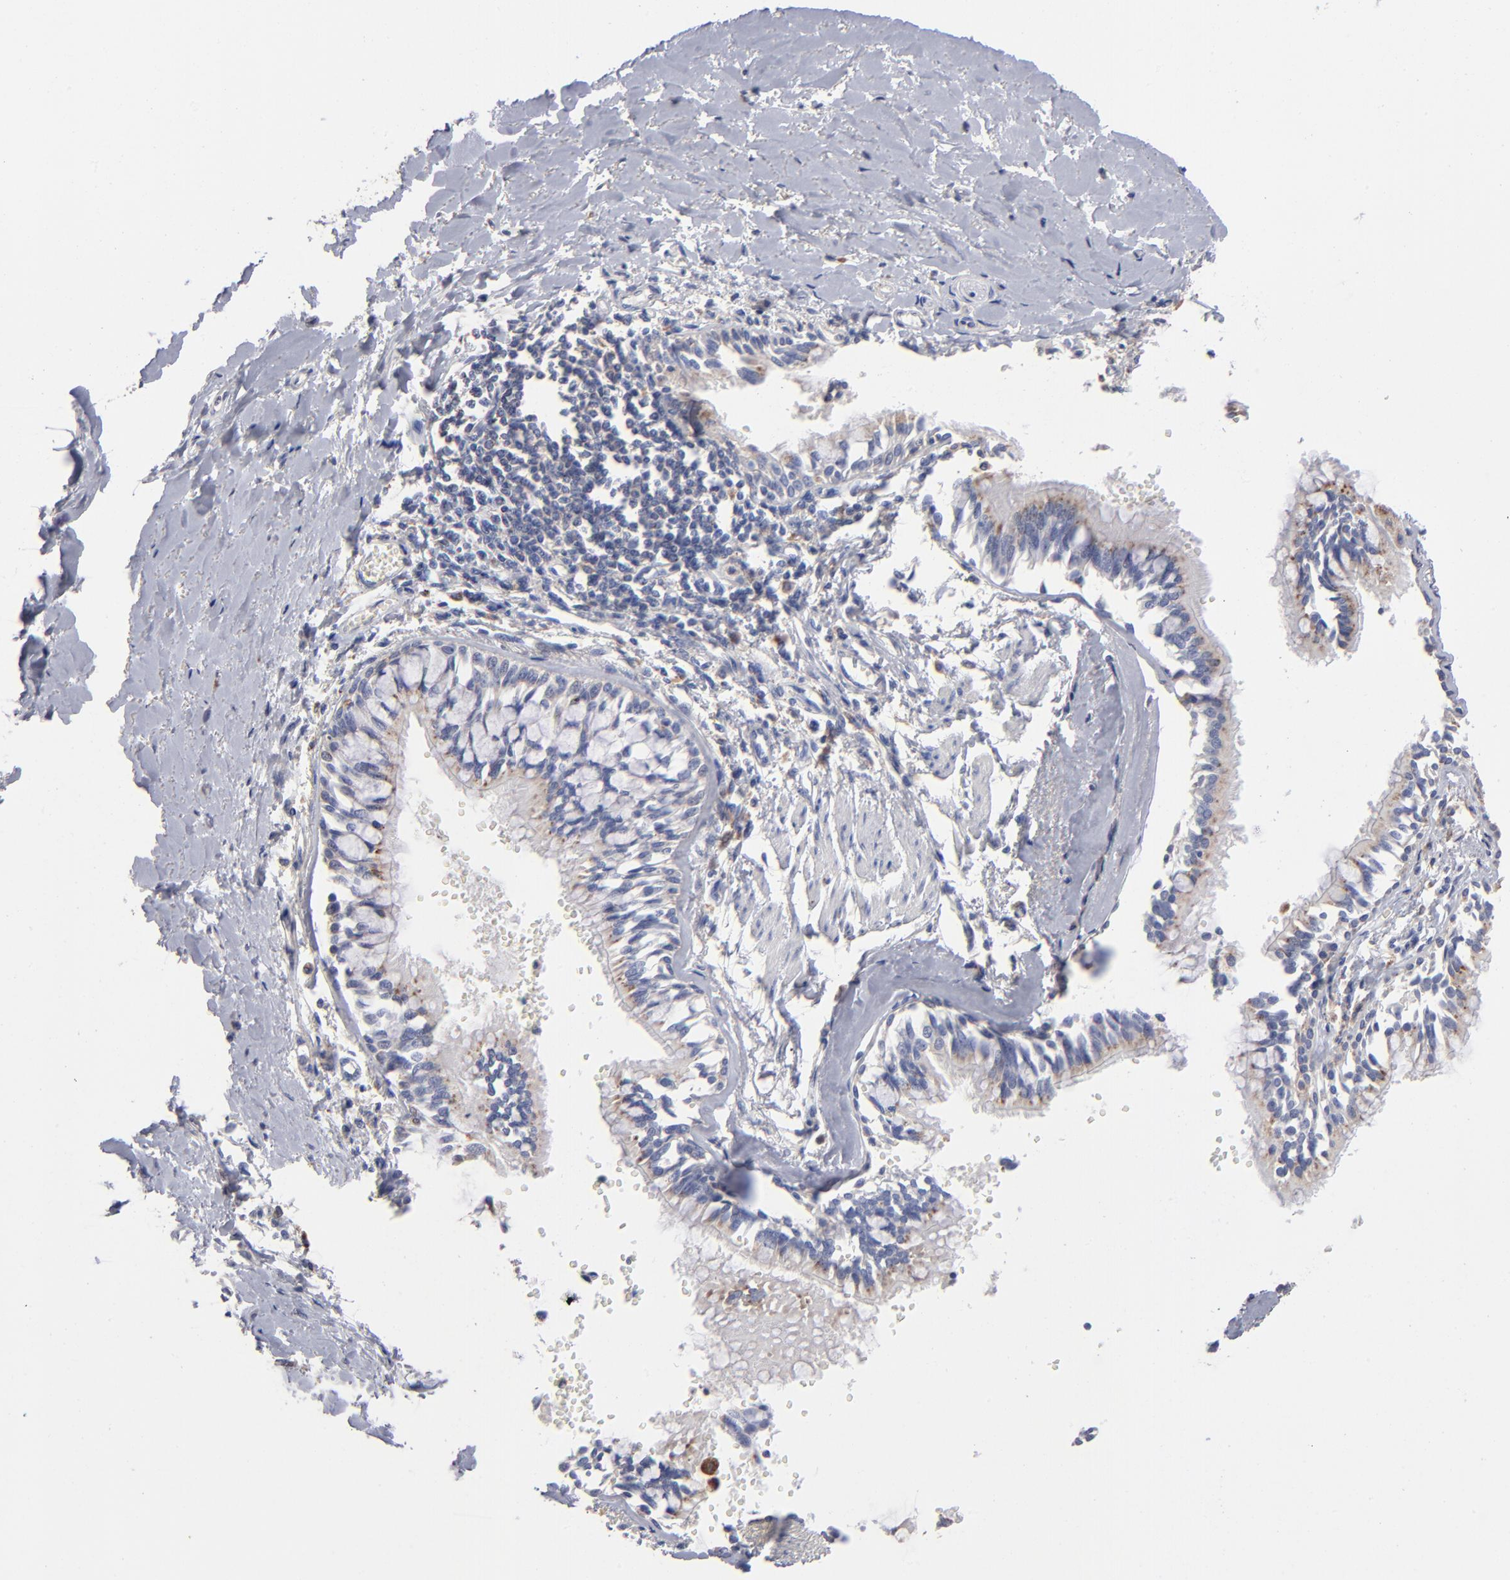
{"staining": {"intensity": "moderate", "quantity": "25%-75%", "location": "cytoplasmic/membranous"}, "tissue": "bronchus", "cell_type": "Respiratory epithelial cells", "image_type": "normal", "snomed": [{"axis": "morphology", "description": "Normal tissue, NOS"}, {"axis": "topography", "description": "Bronchus"}, {"axis": "topography", "description": "Lung"}], "caption": "DAB (3,3'-diaminobenzidine) immunohistochemical staining of normal bronchus reveals moderate cytoplasmic/membranous protein expression in approximately 25%-75% of respiratory epithelial cells. (DAB IHC with brightfield microscopy, high magnification).", "gene": "RRAGA", "patient": {"sex": "female", "age": 56}}